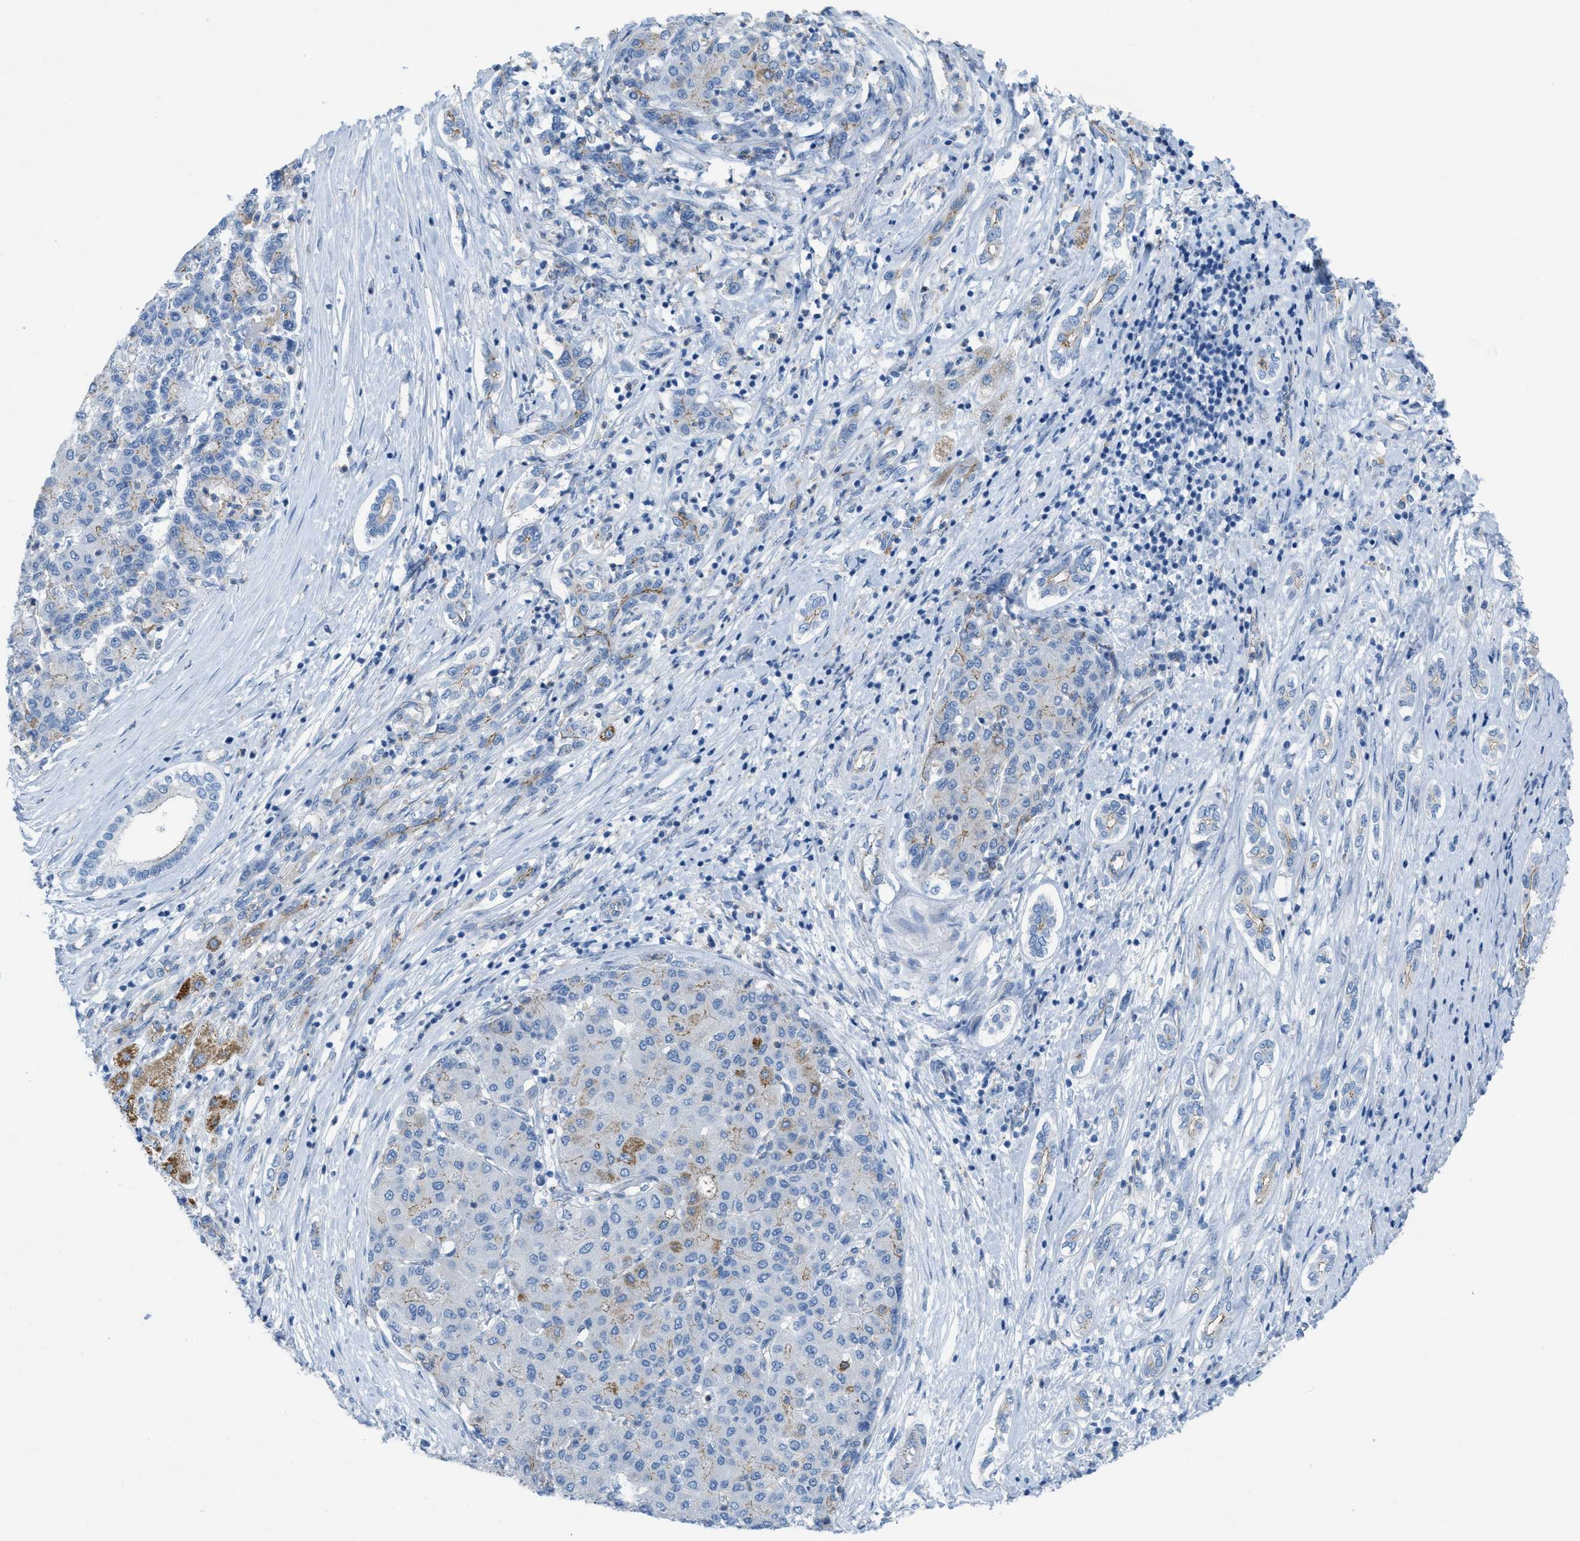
{"staining": {"intensity": "moderate", "quantity": "<25%", "location": "cytoplasmic/membranous"}, "tissue": "liver cancer", "cell_type": "Tumor cells", "image_type": "cancer", "snomed": [{"axis": "morphology", "description": "Carcinoma, Hepatocellular, NOS"}, {"axis": "topography", "description": "Liver"}], "caption": "This micrograph reveals immunohistochemistry staining of liver cancer, with low moderate cytoplasmic/membranous expression in approximately <25% of tumor cells.", "gene": "CRB3", "patient": {"sex": "male", "age": 65}}